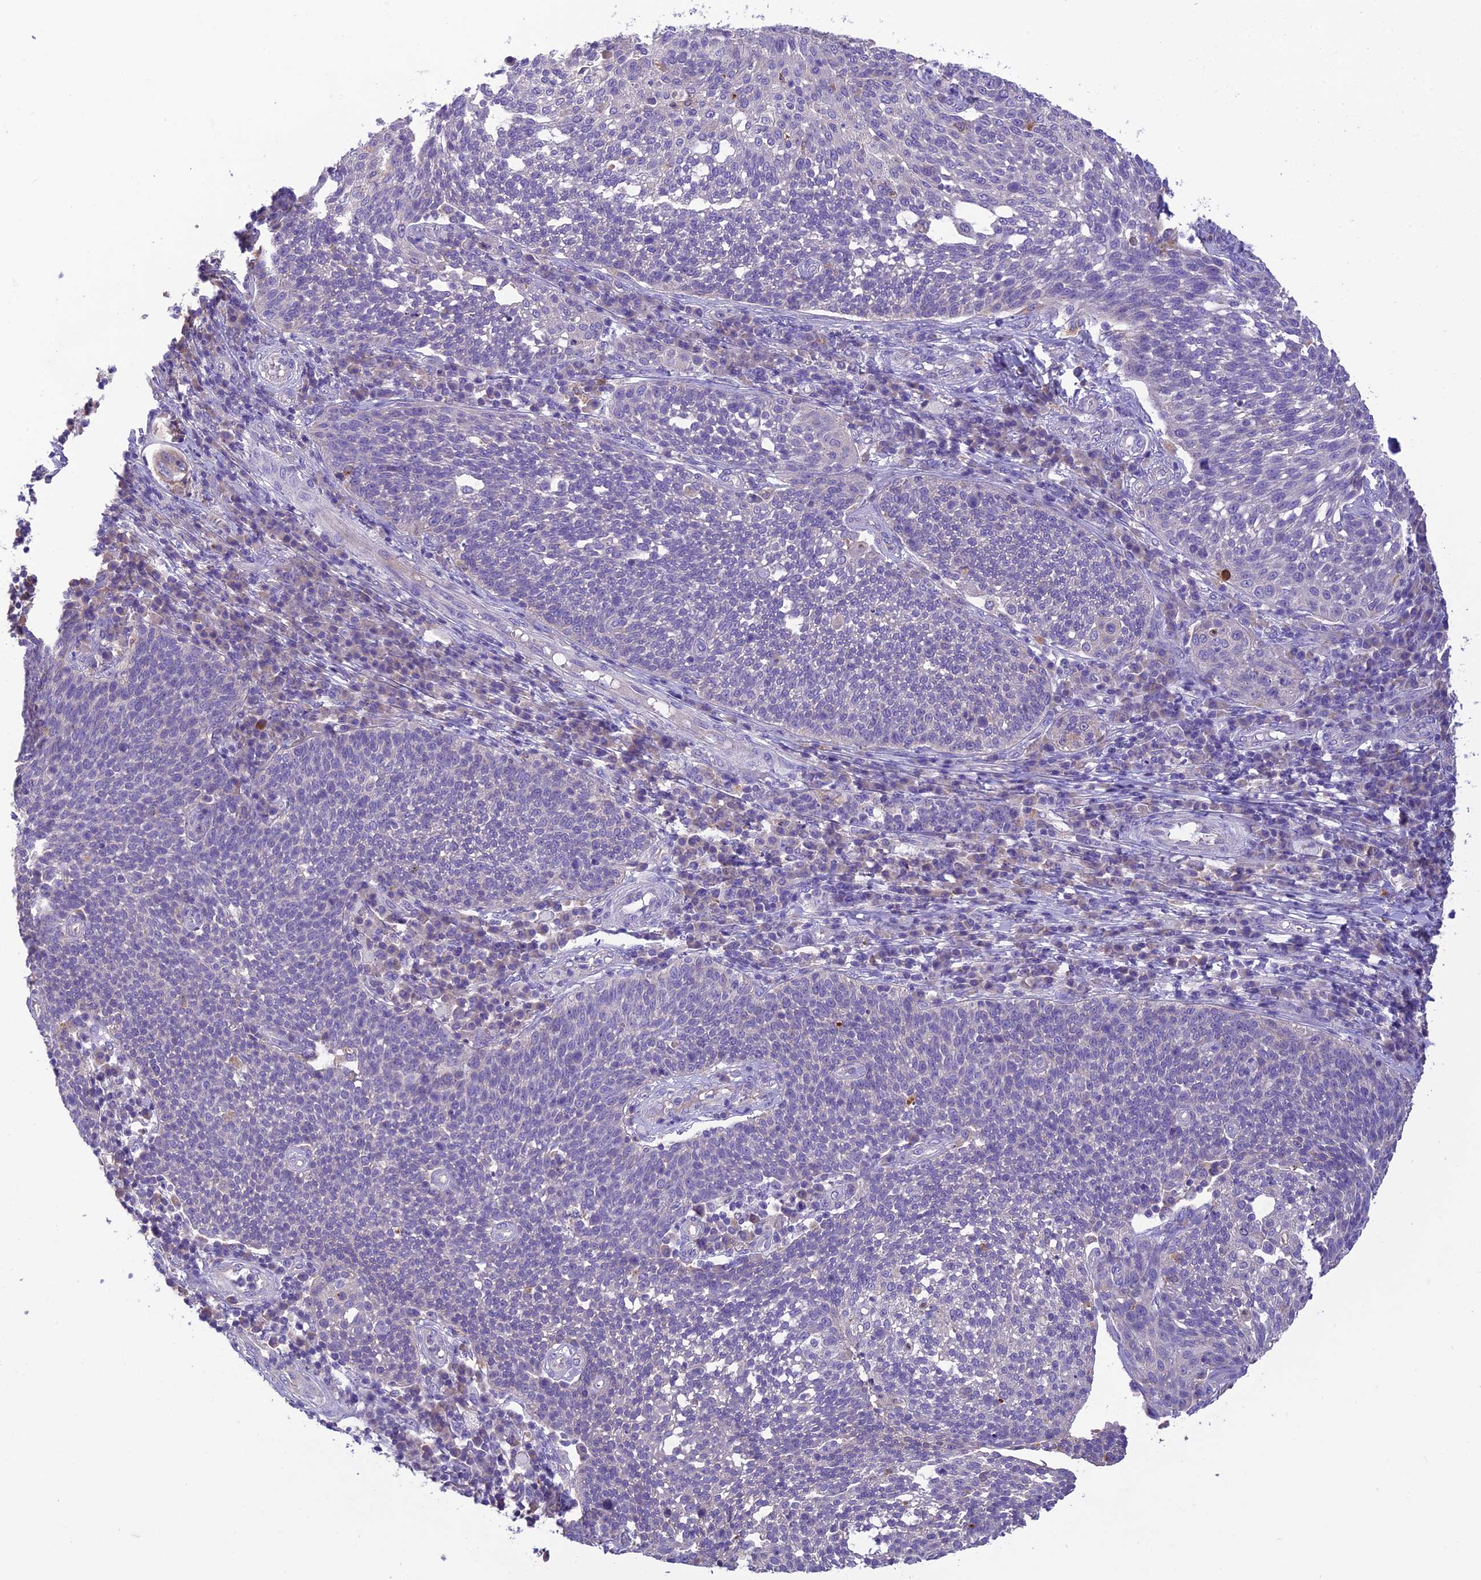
{"staining": {"intensity": "negative", "quantity": "none", "location": "none"}, "tissue": "cervical cancer", "cell_type": "Tumor cells", "image_type": "cancer", "snomed": [{"axis": "morphology", "description": "Squamous cell carcinoma, NOS"}, {"axis": "topography", "description": "Cervix"}], "caption": "Immunohistochemistry (IHC) of cervical cancer demonstrates no expression in tumor cells.", "gene": "SFT2D2", "patient": {"sex": "female", "age": 34}}